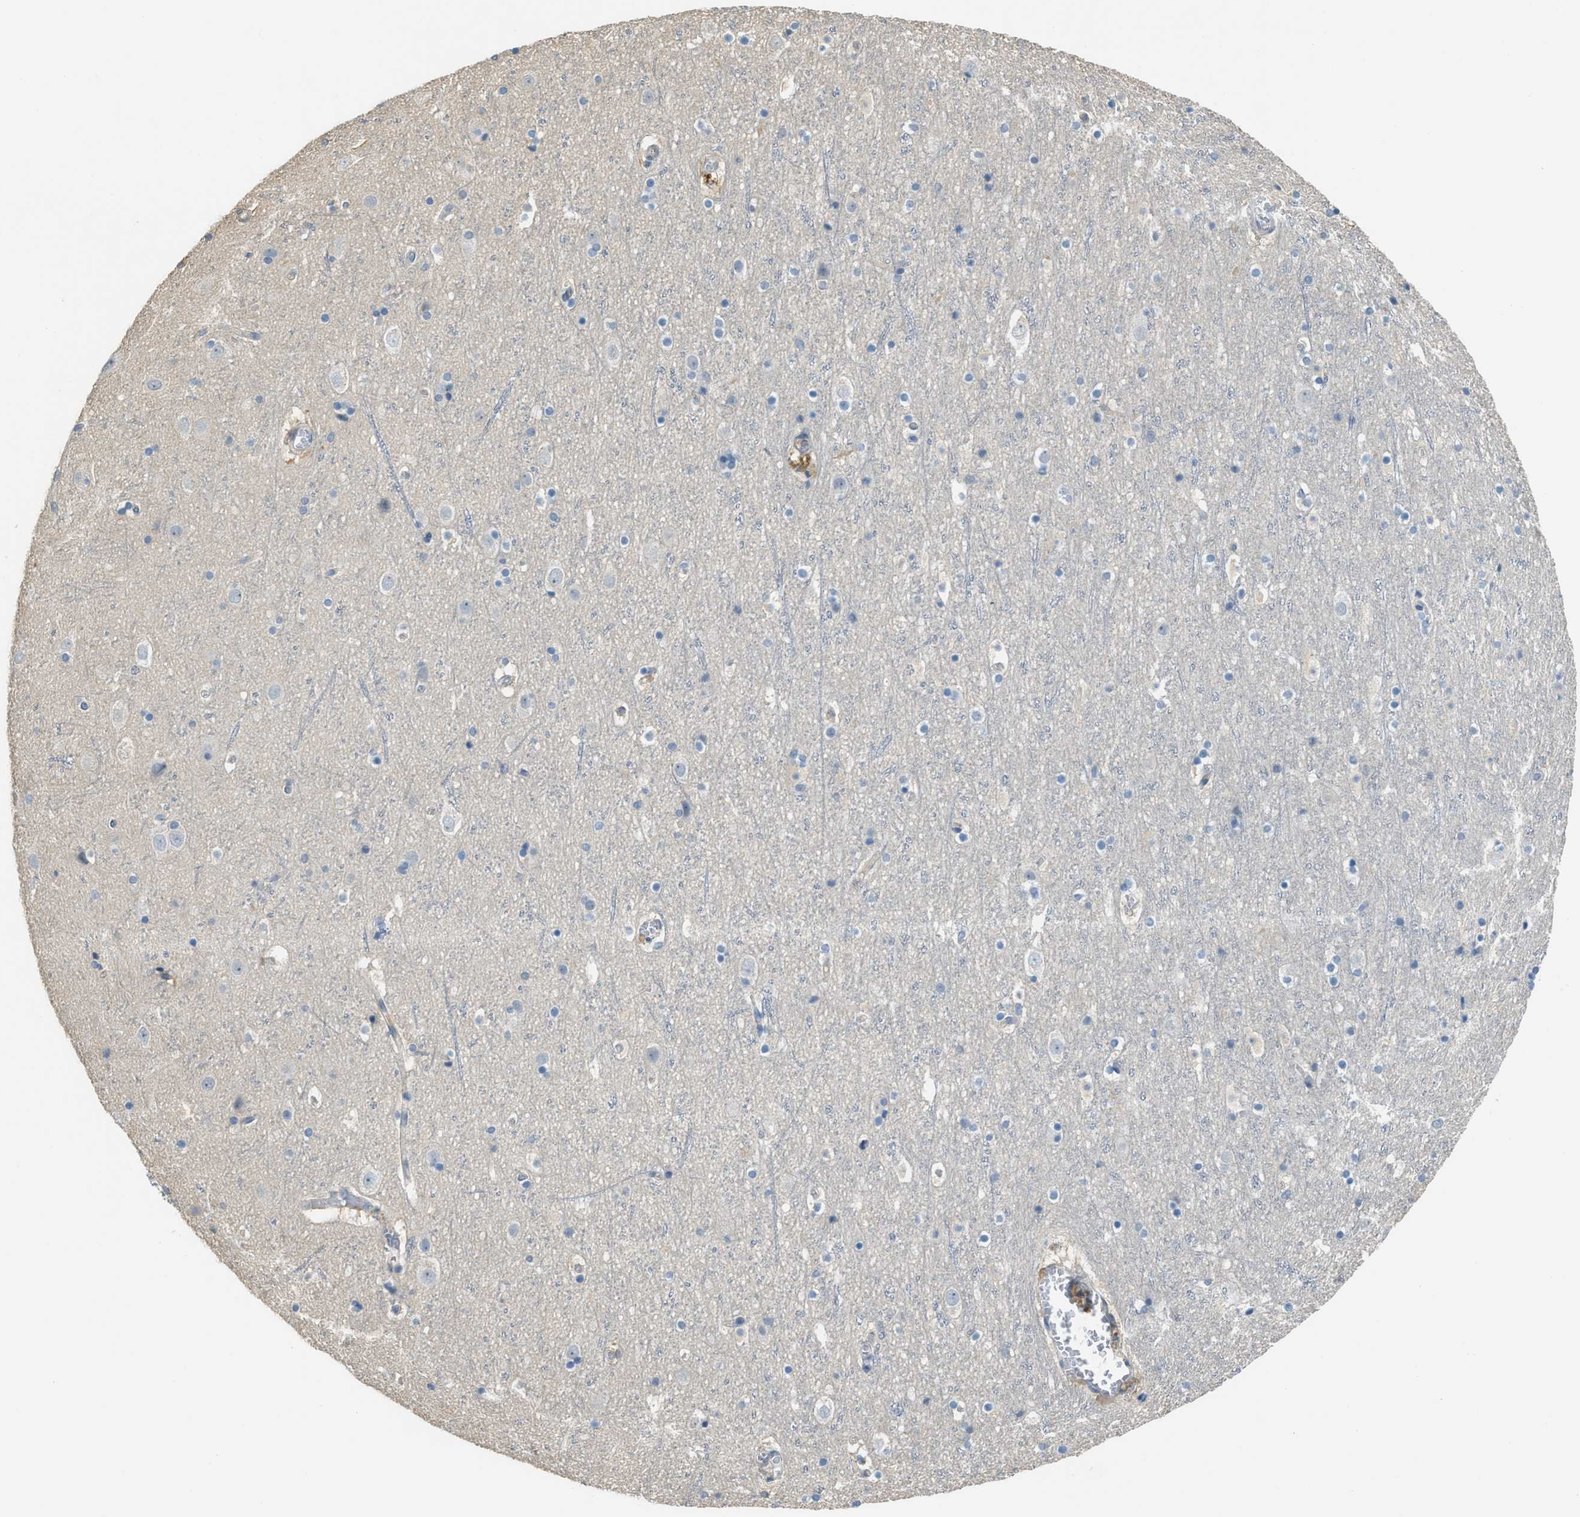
{"staining": {"intensity": "negative", "quantity": "none", "location": "none"}, "tissue": "cerebral cortex", "cell_type": "Endothelial cells", "image_type": "normal", "snomed": [{"axis": "morphology", "description": "Normal tissue, NOS"}, {"axis": "topography", "description": "Cerebral cortex"}], "caption": "High magnification brightfield microscopy of benign cerebral cortex stained with DAB (3,3'-diaminobenzidine) (brown) and counterstained with hematoxylin (blue): endothelial cells show no significant staining.", "gene": "TMEM154", "patient": {"sex": "male", "age": 45}}